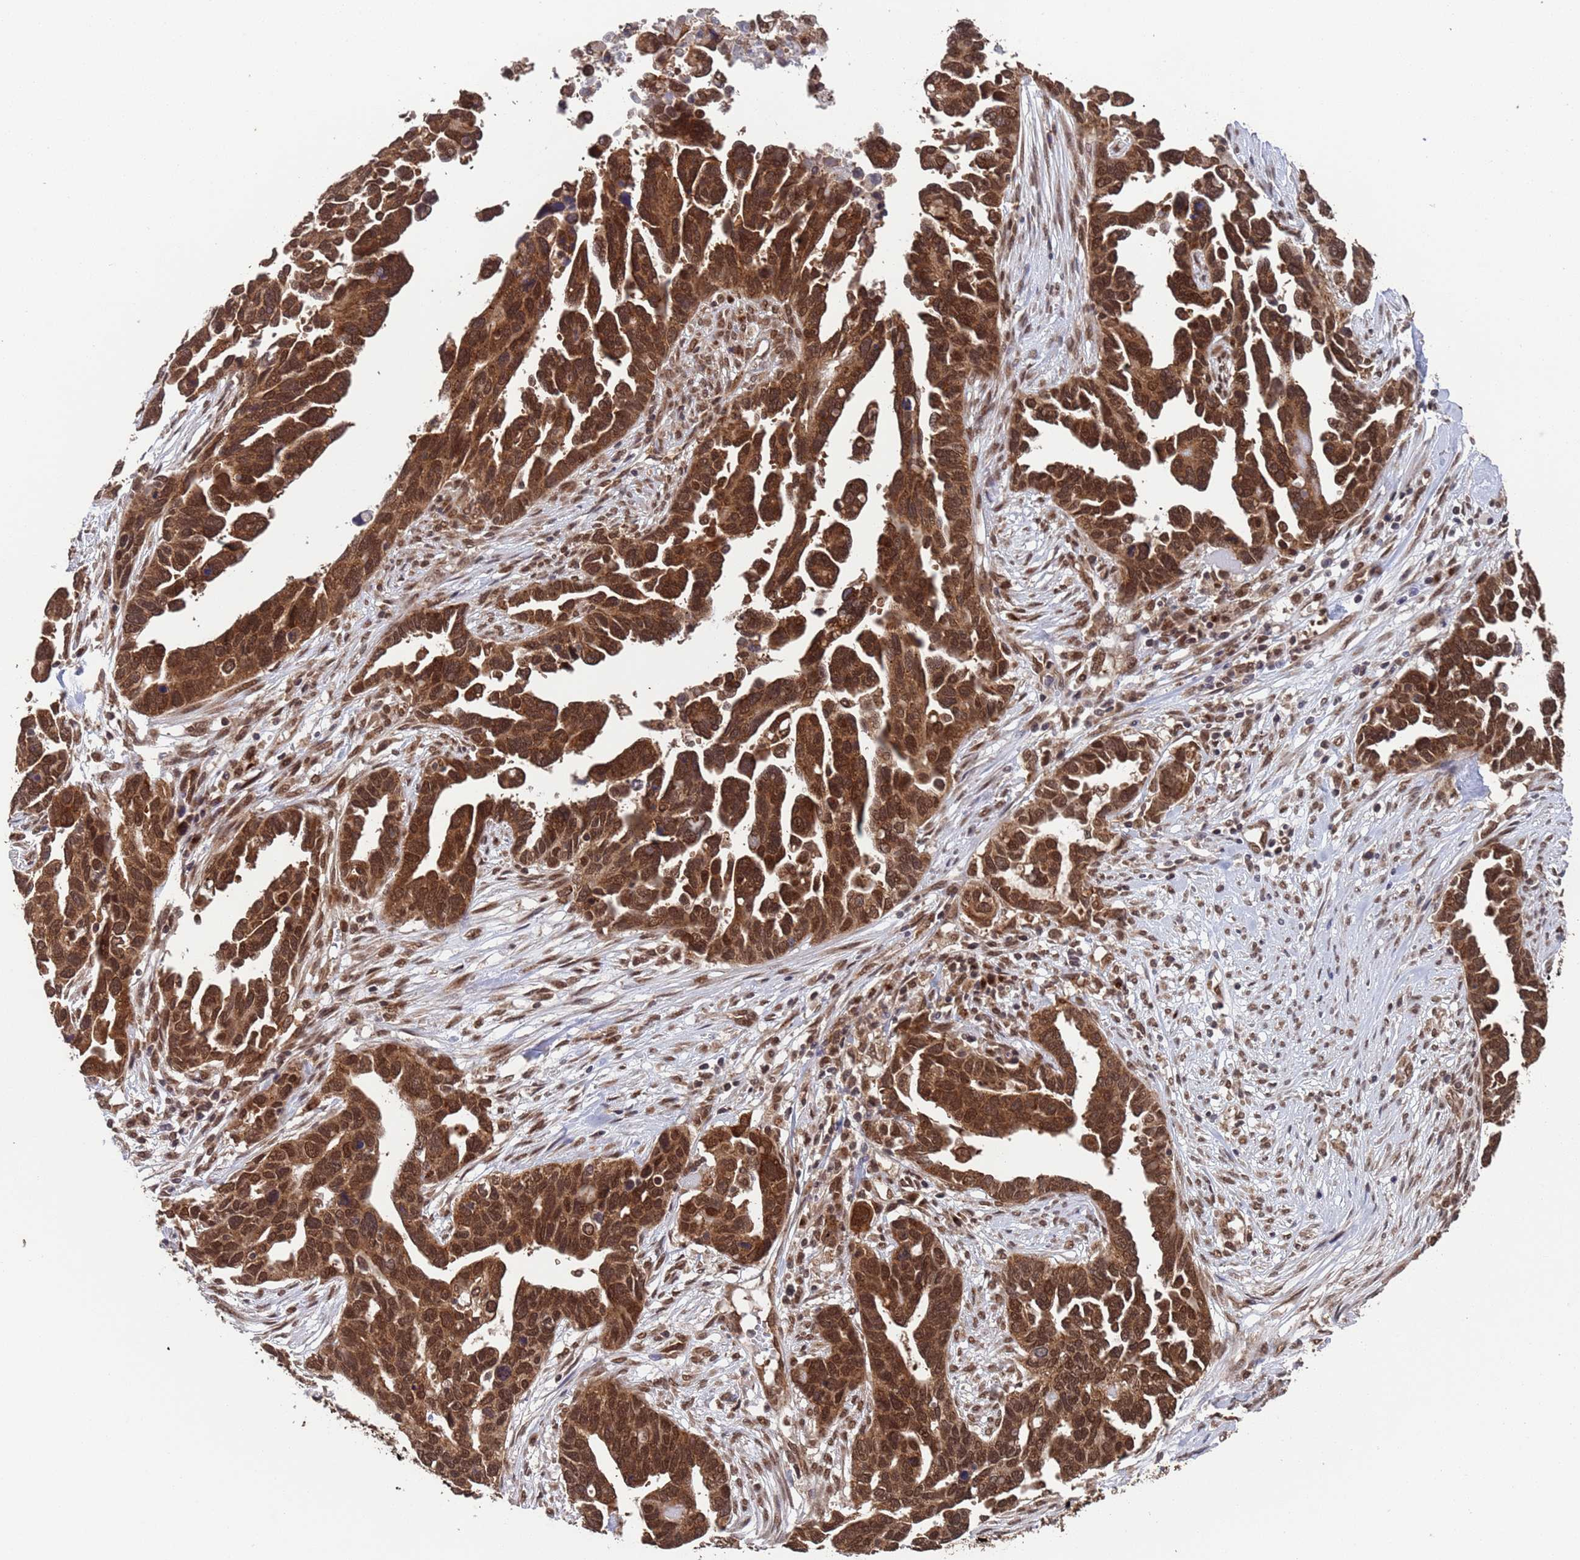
{"staining": {"intensity": "moderate", "quantity": ">75%", "location": "cytoplasmic/membranous,nuclear"}, "tissue": "ovarian cancer", "cell_type": "Tumor cells", "image_type": "cancer", "snomed": [{"axis": "morphology", "description": "Cystadenocarcinoma, serous, NOS"}, {"axis": "topography", "description": "Ovary"}], "caption": "Human ovarian cancer stained with a brown dye demonstrates moderate cytoplasmic/membranous and nuclear positive positivity in about >75% of tumor cells.", "gene": "FUBP3", "patient": {"sex": "female", "age": 54}}